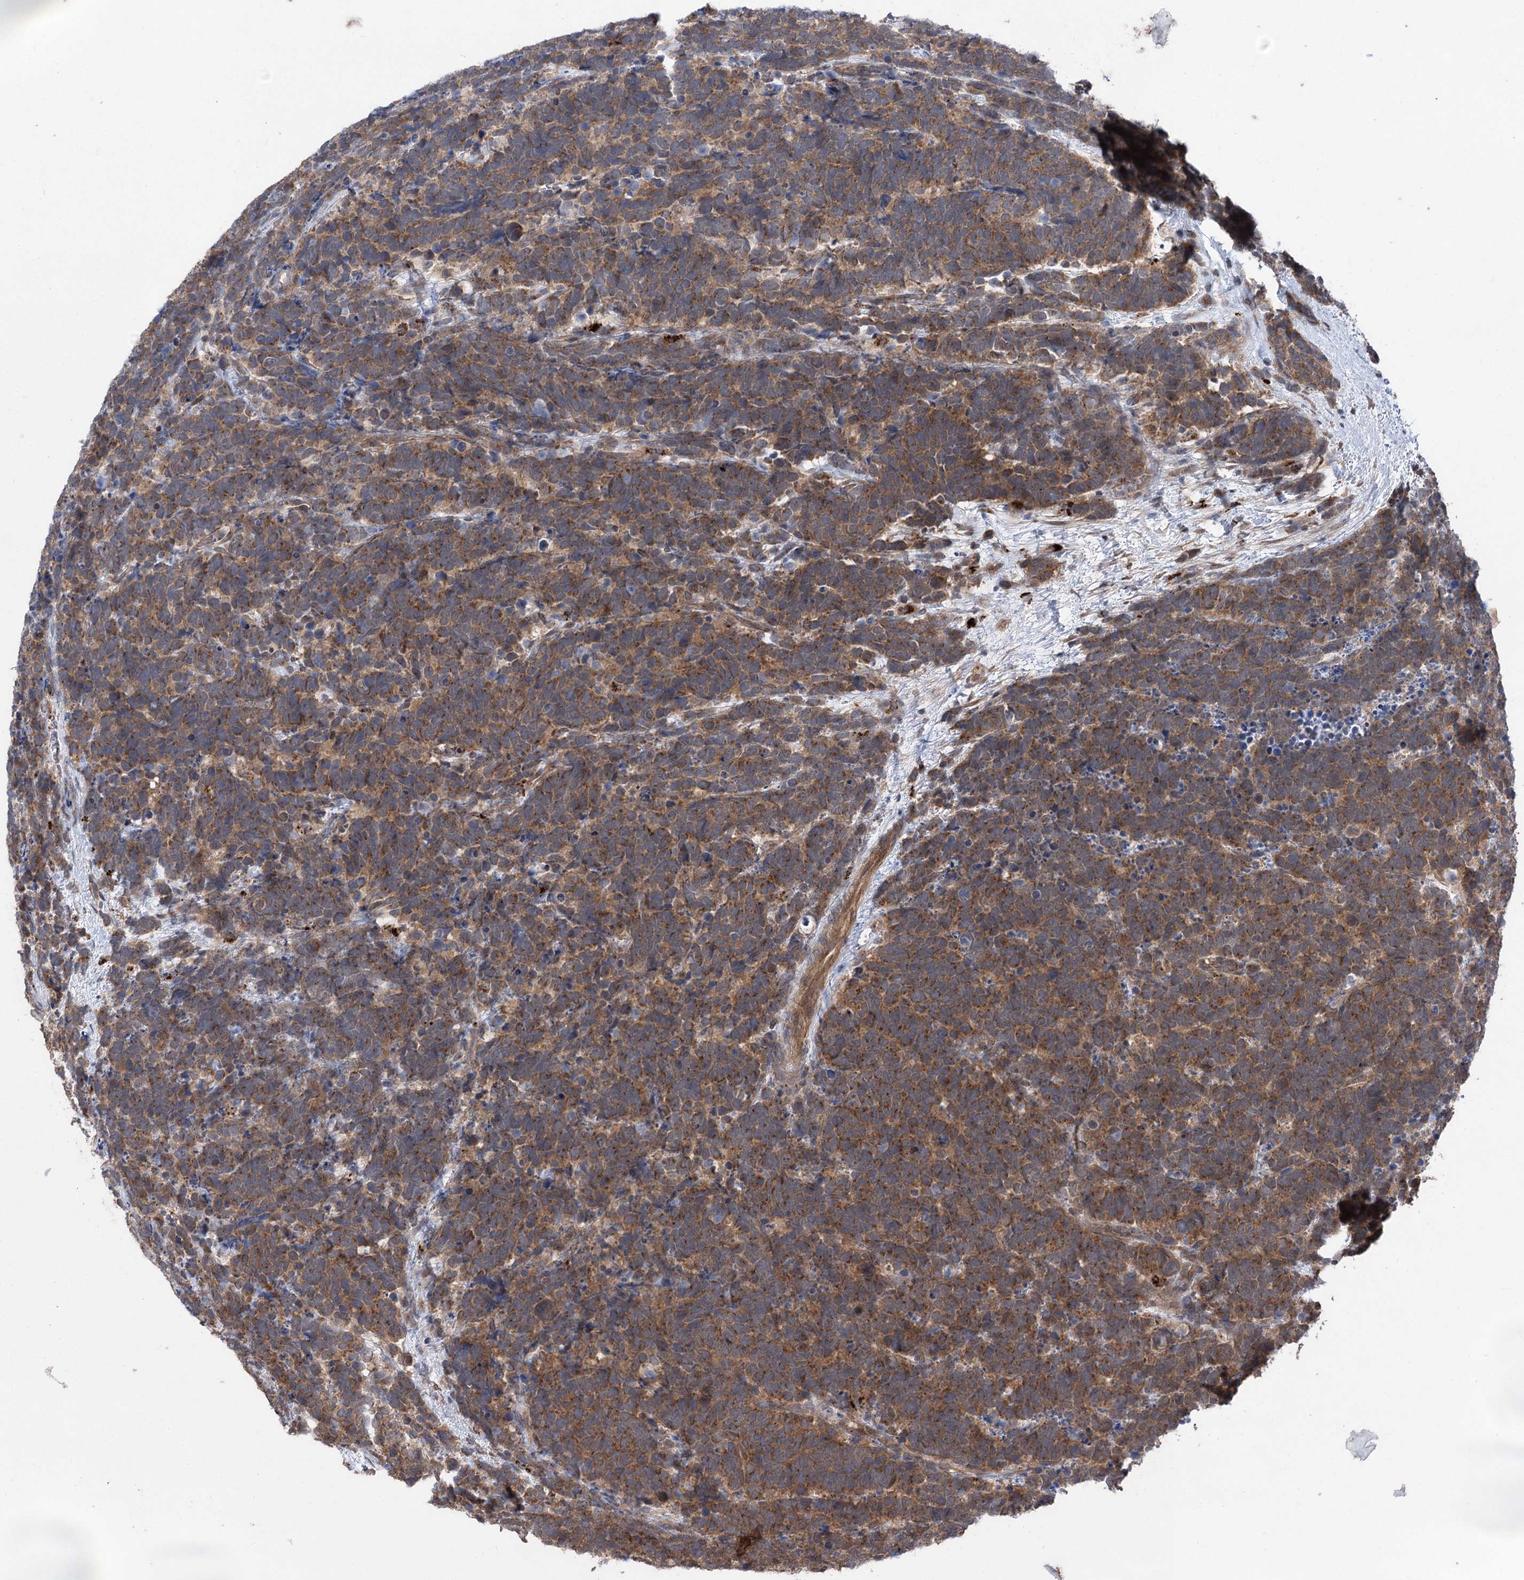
{"staining": {"intensity": "moderate", "quantity": ">75%", "location": "cytoplasmic/membranous"}, "tissue": "carcinoid", "cell_type": "Tumor cells", "image_type": "cancer", "snomed": [{"axis": "morphology", "description": "Carcinoma, NOS"}, {"axis": "morphology", "description": "Carcinoid, malignant, NOS"}, {"axis": "topography", "description": "Urinary bladder"}], "caption": "Immunohistochemical staining of carcinoma displays moderate cytoplasmic/membranous protein expression in approximately >75% of tumor cells.", "gene": "METTL24", "patient": {"sex": "male", "age": 57}}